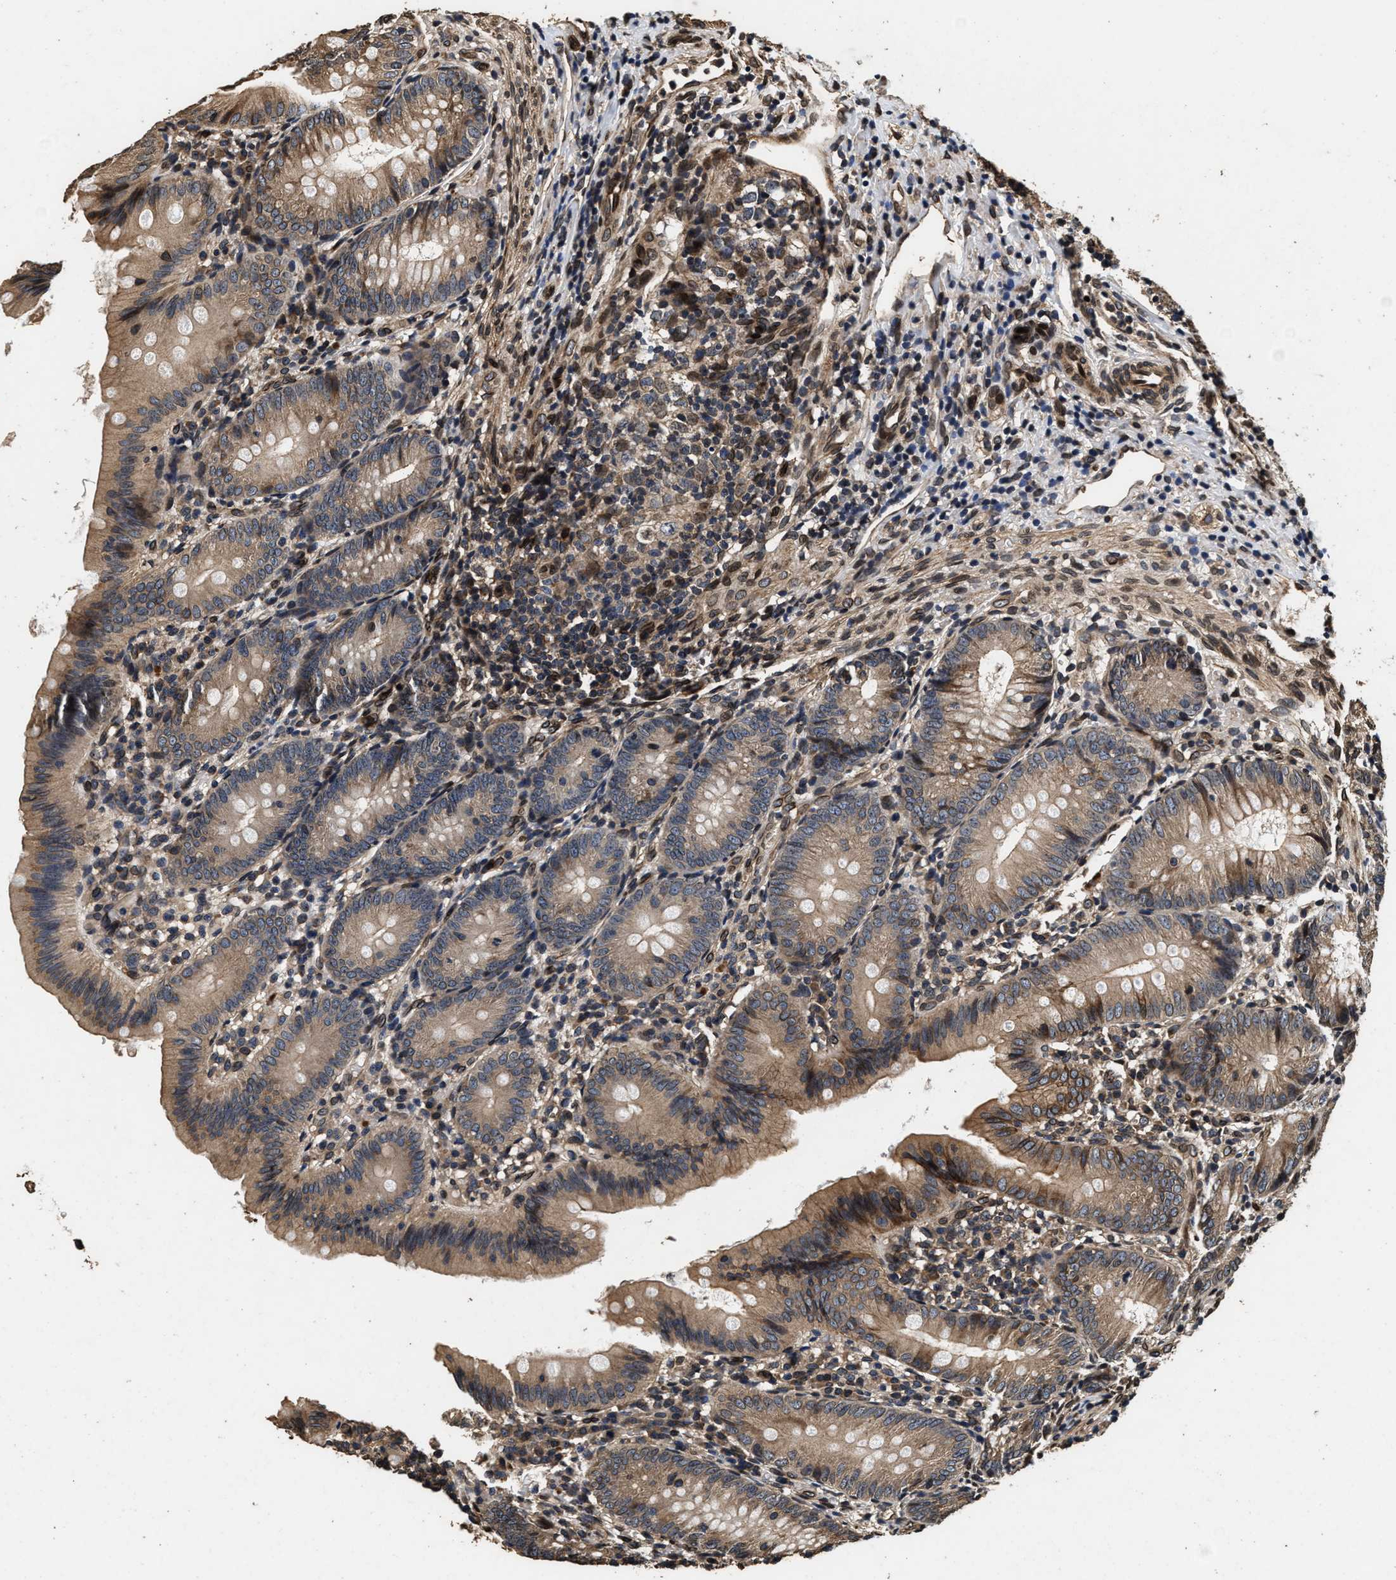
{"staining": {"intensity": "moderate", "quantity": ">75%", "location": "cytoplasmic/membranous,nuclear"}, "tissue": "appendix", "cell_type": "Glandular cells", "image_type": "normal", "snomed": [{"axis": "morphology", "description": "Normal tissue, NOS"}, {"axis": "topography", "description": "Appendix"}], "caption": "Protein expression analysis of benign human appendix reveals moderate cytoplasmic/membranous,nuclear positivity in approximately >75% of glandular cells. (DAB = brown stain, brightfield microscopy at high magnification).", "gene": "ACCS", "patient": {"sex": "male", "age": 1}}